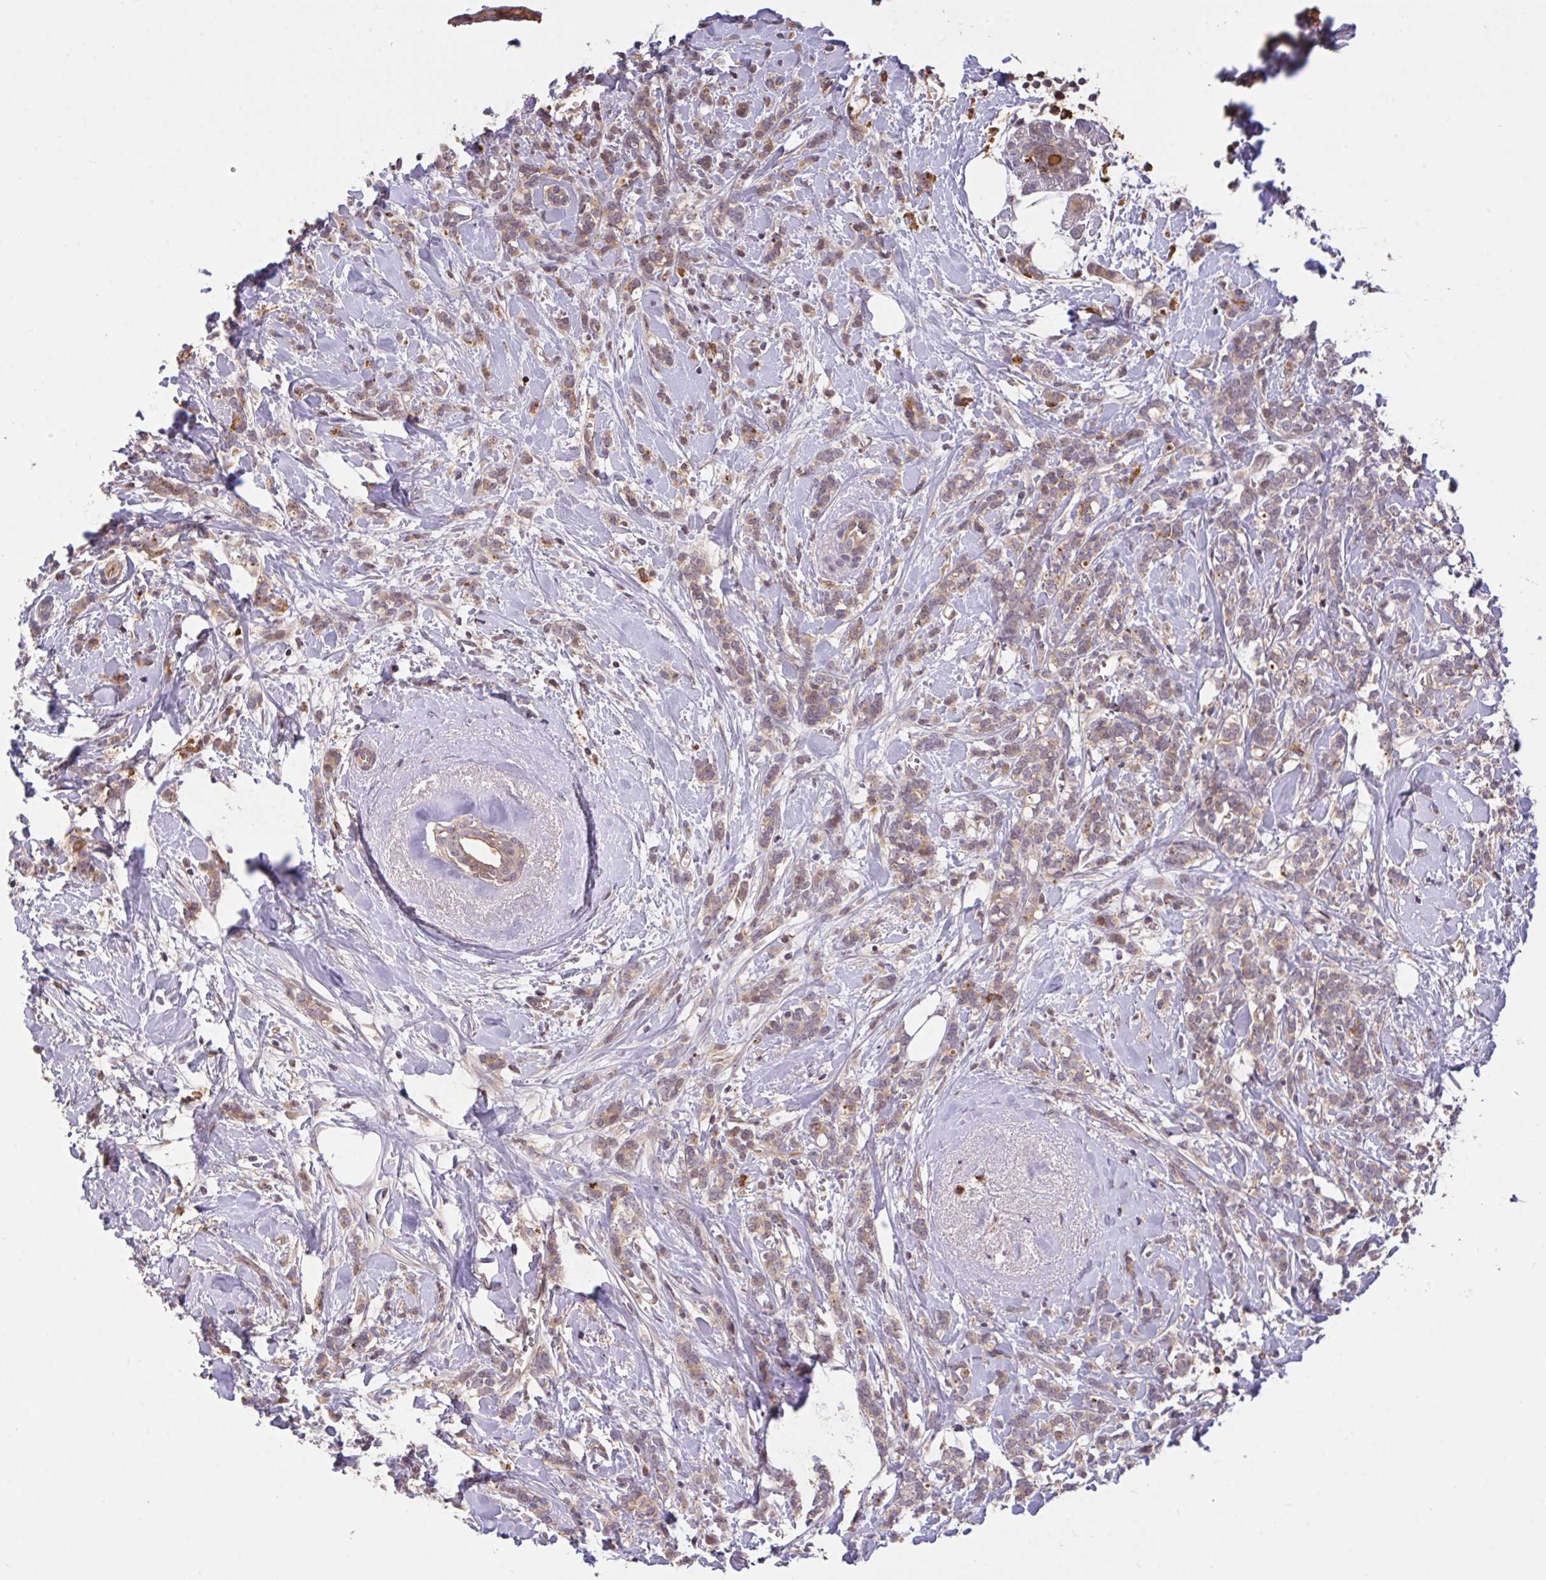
{"staining": {"intensity": "weak", "quantity": "25%-75%", "location": "cytoplasmic/membranous"}, "tissue": "breast cancer", "cell_type": "Tumor cells", "image_type": "cancer", "snomed": [{"axis": "morphology", "description": "Lobular carcinoma"}, {"axis": "topography", "description": "Breast"}], "caption": "The immunohistochemical stain highlights weak cytoplasmic/membranous expression in tumor cells of breast cancer (lobular carcinoma) tissue.", "gene": "FCER1A", "patient": {"sex": "female", "age": 59}}